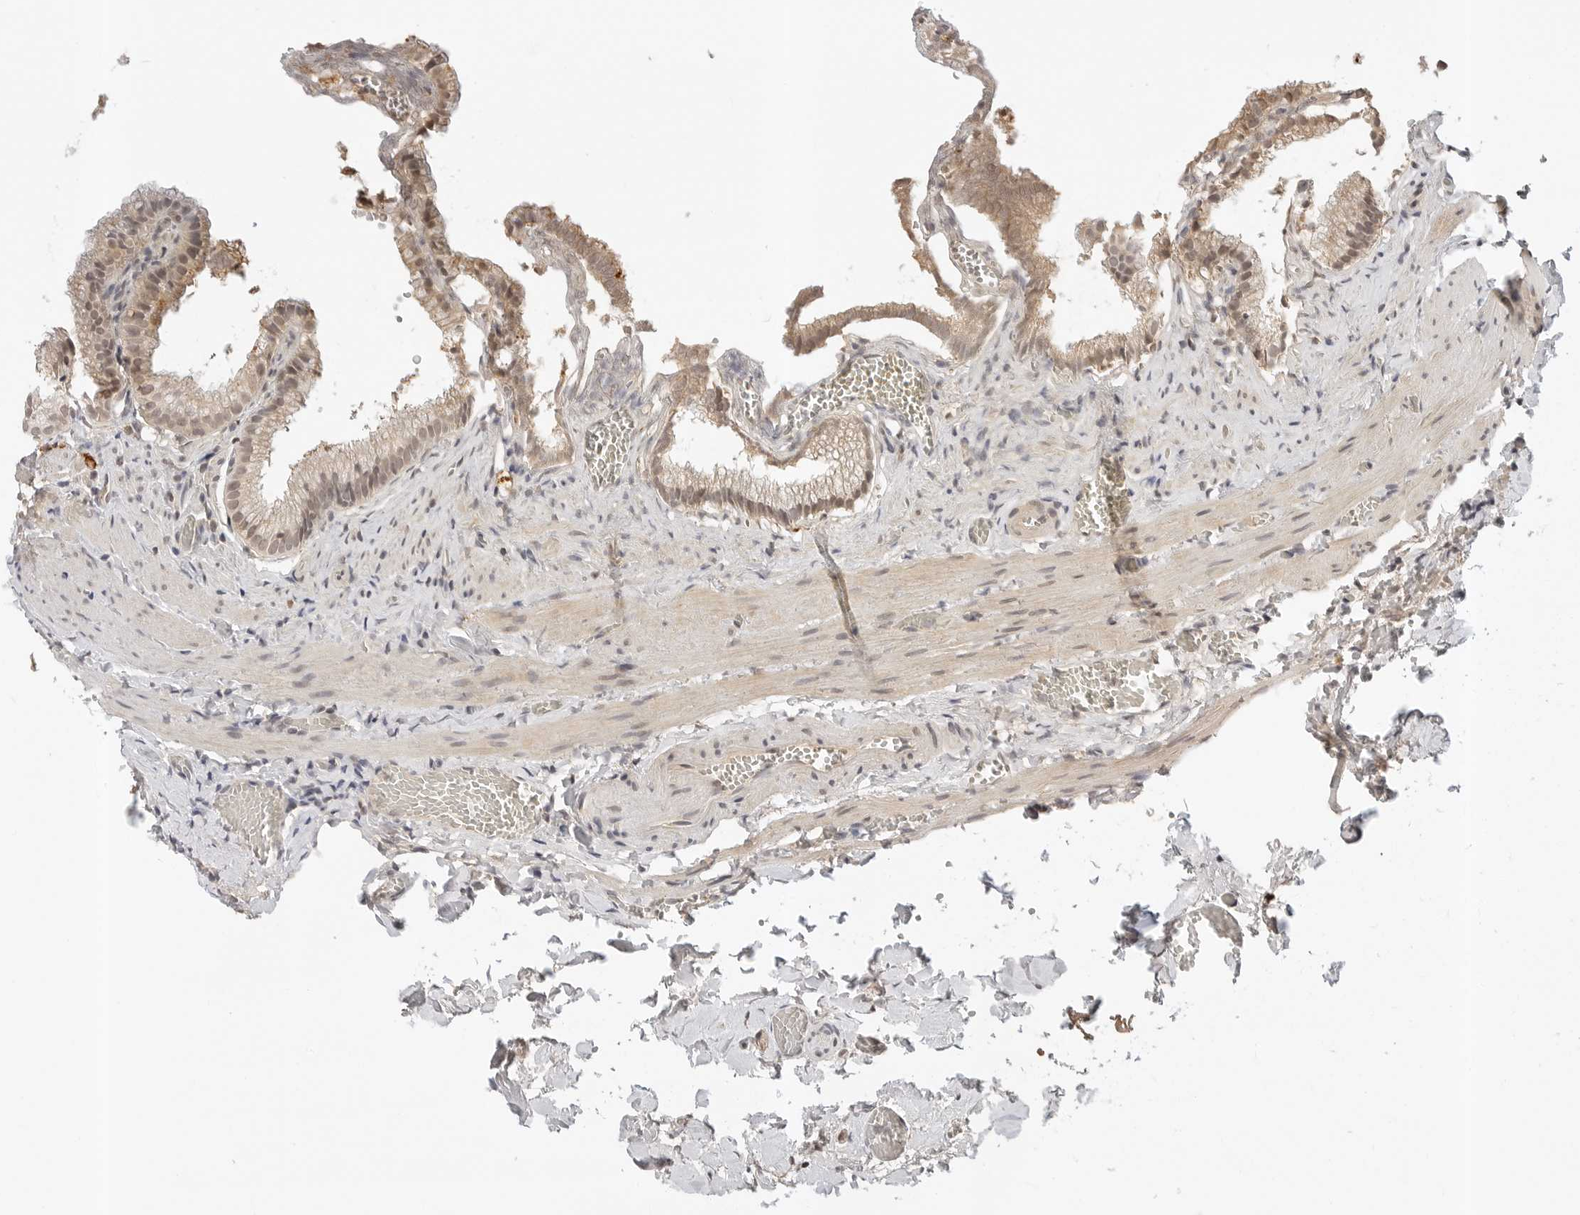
{"staining": {"intensity": "moderate", "quantity": "<25%", "location": "cytoplasmic/membranous,nuclear"}, "tissue": "gallbladder", "cell_type": "Glandular cells", "image_type": "normal", "snomed": [{"axis": "morphology", "description": "Normal tissue, NOS"}, {"axis": "topography", "description": "Gallbladder"}], "caption": "Moderate cytoplasmic/membranous,nuclear positivity is identified in about <25% of glandular cells in normal gallbladder. (IHC, brightfield microscopy, high magnification).", "gene": "IL24", "patient": {"sex": "male", "age": 38}}